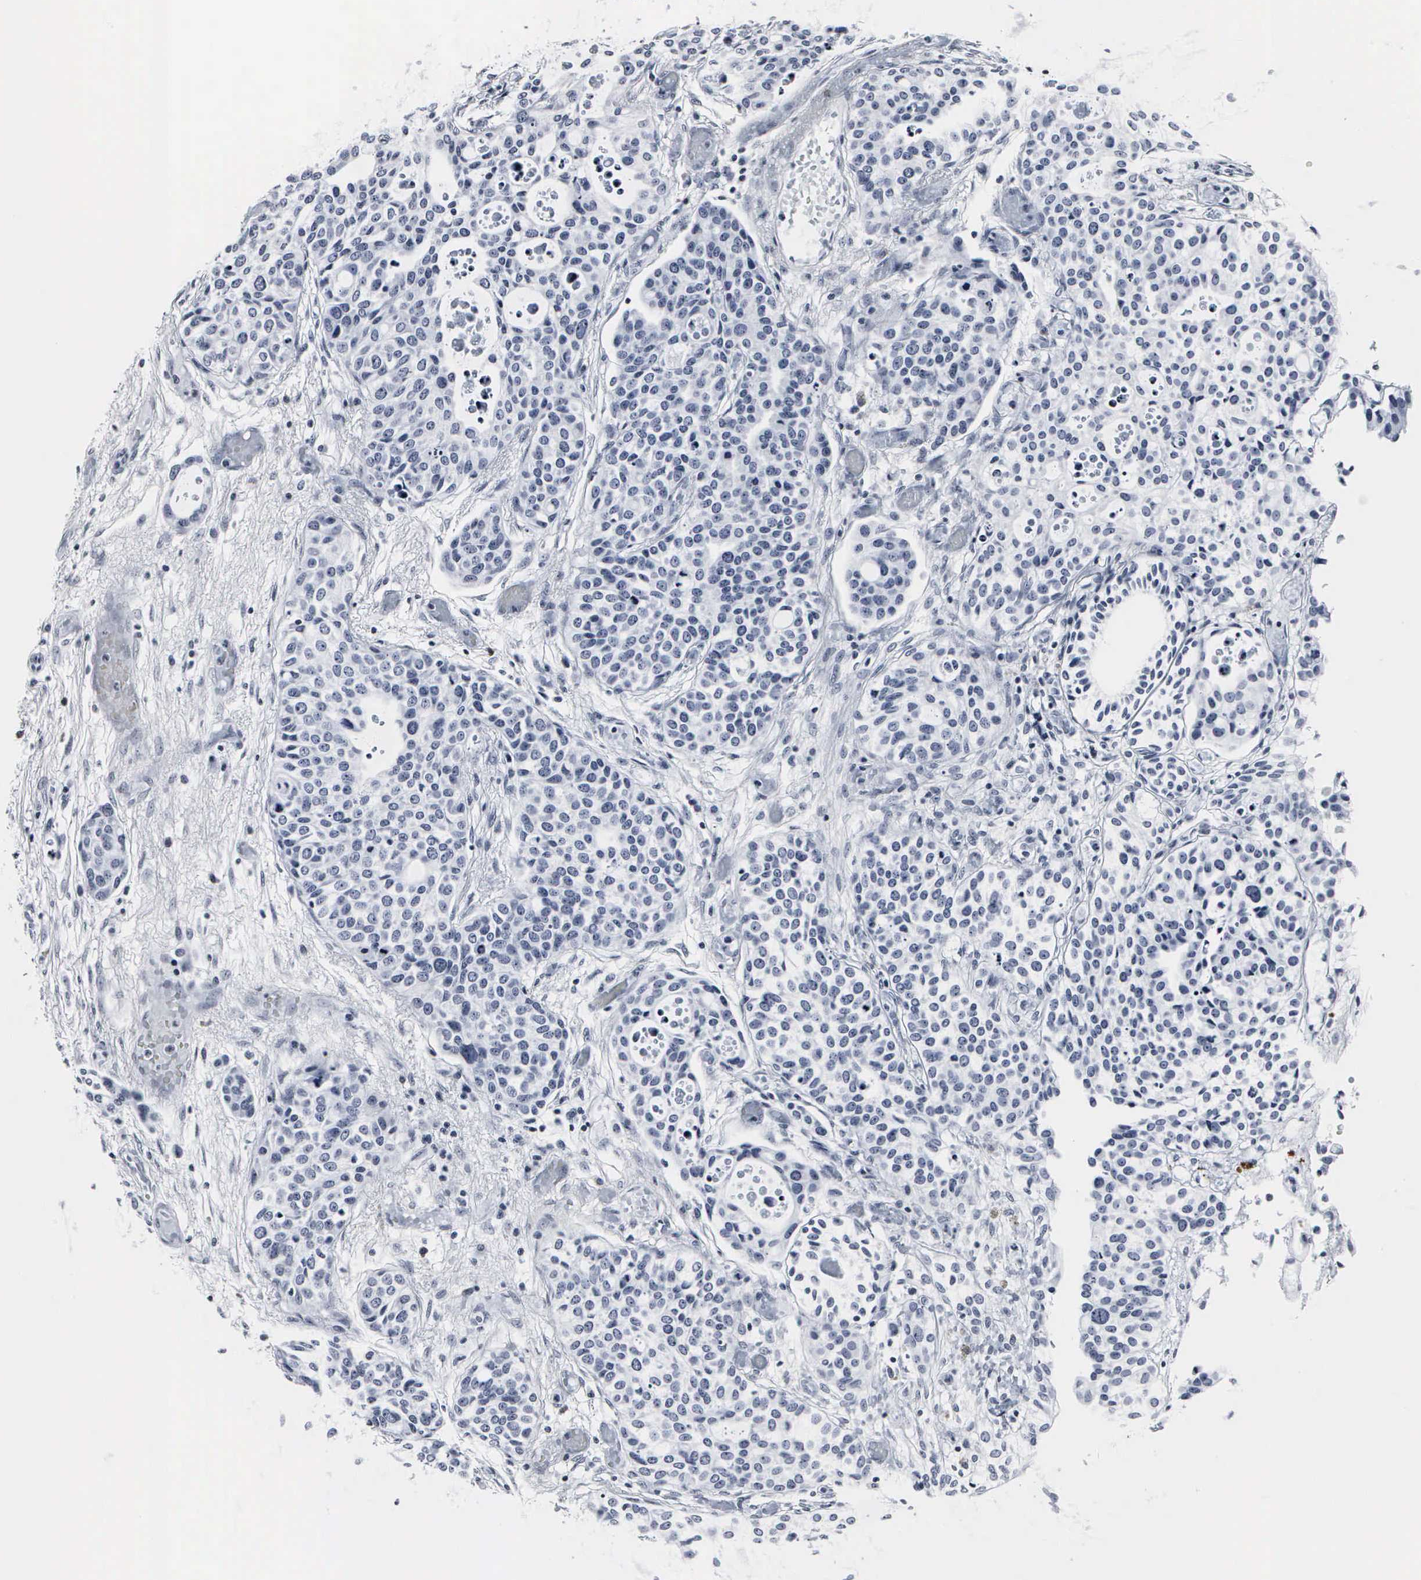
{"staining": {"intensity": "negative", "quantity": "none", "location": "none"}, "tissue": "urothelial cancer", "cell_type": "Tumor cells", "image_type": "cancer", "snomed": [{"axis": "morphology", "description": "Urothelial carcinoma, High grade"}, {"axis": "topography", "description": "Urinary bladder"}], "caption": "Human urothelial cancer stained for a protein using IHC shows no expression in tumor cells.", "gene": "DGCR2", "patient": {"sex": "male", "age": 78}}